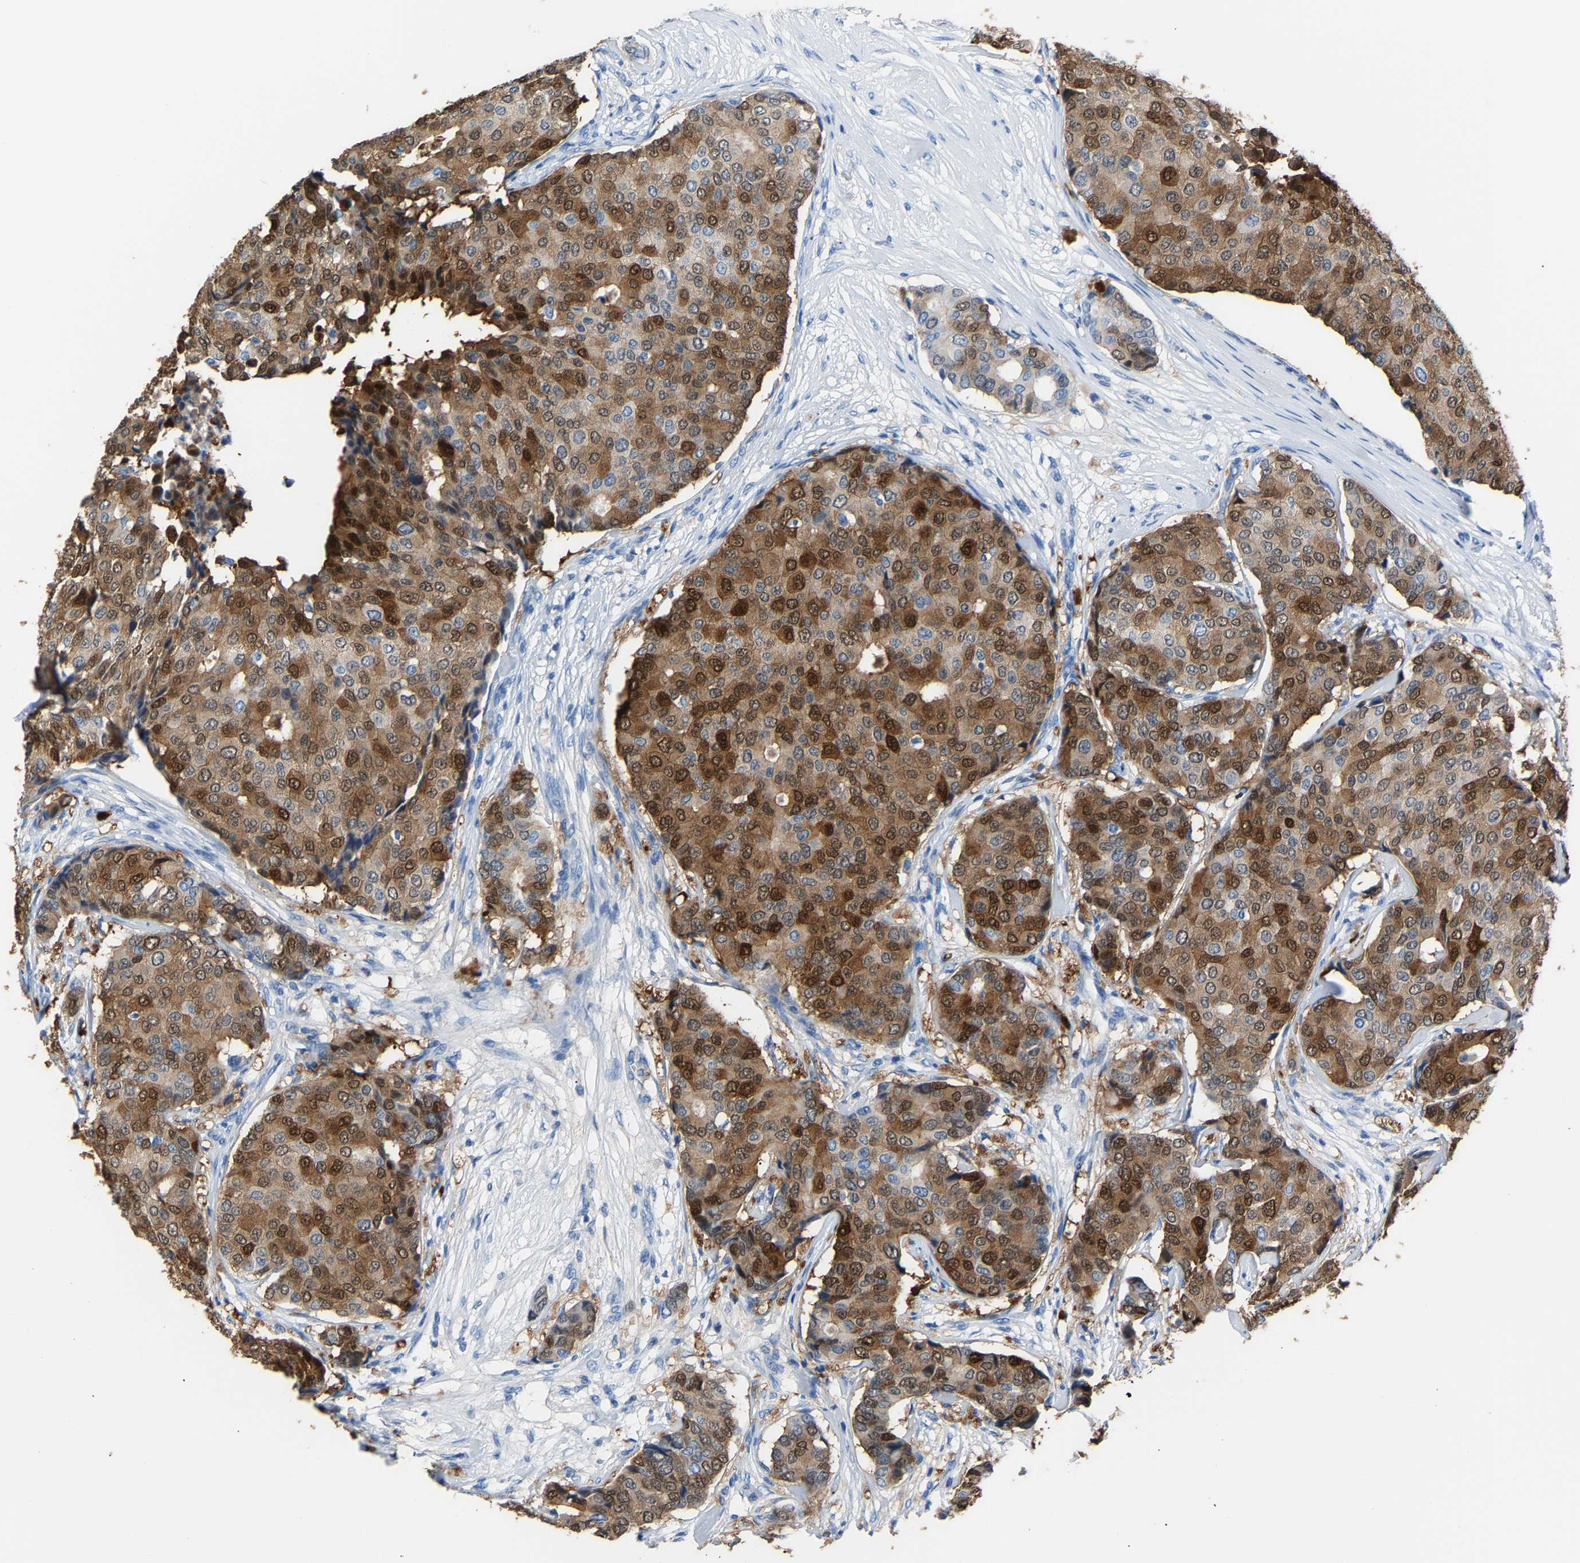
{"staining": {"intensity": "moderate", "quantity": ">75%", "location": "cytoplasmic/membranous"}, "tissue": "breast cancer", "cell_type": "Tumor cells", "image_type": "cancer", "snomed": [{"axis": "morphology", "description": "Duct carcinoma"}, {"axis": "topography", "description": "Breast"}], "caption": "IHC staining of breast infiltrating ductal carcinoma, which exhibits medium levels of moderate cytoplasmic/membranous positivity in approximately >75% of tumor cells indicating moderate cytoplasmic/membranous protein staining. The staining was performed using DAB (3,3'-diaminobenzidine) (brown) for protein detection and nuclei were counterstained in hematoxylin (blue).", "gene": "S100P", "patient": {"sex": "female", "age": 75}}